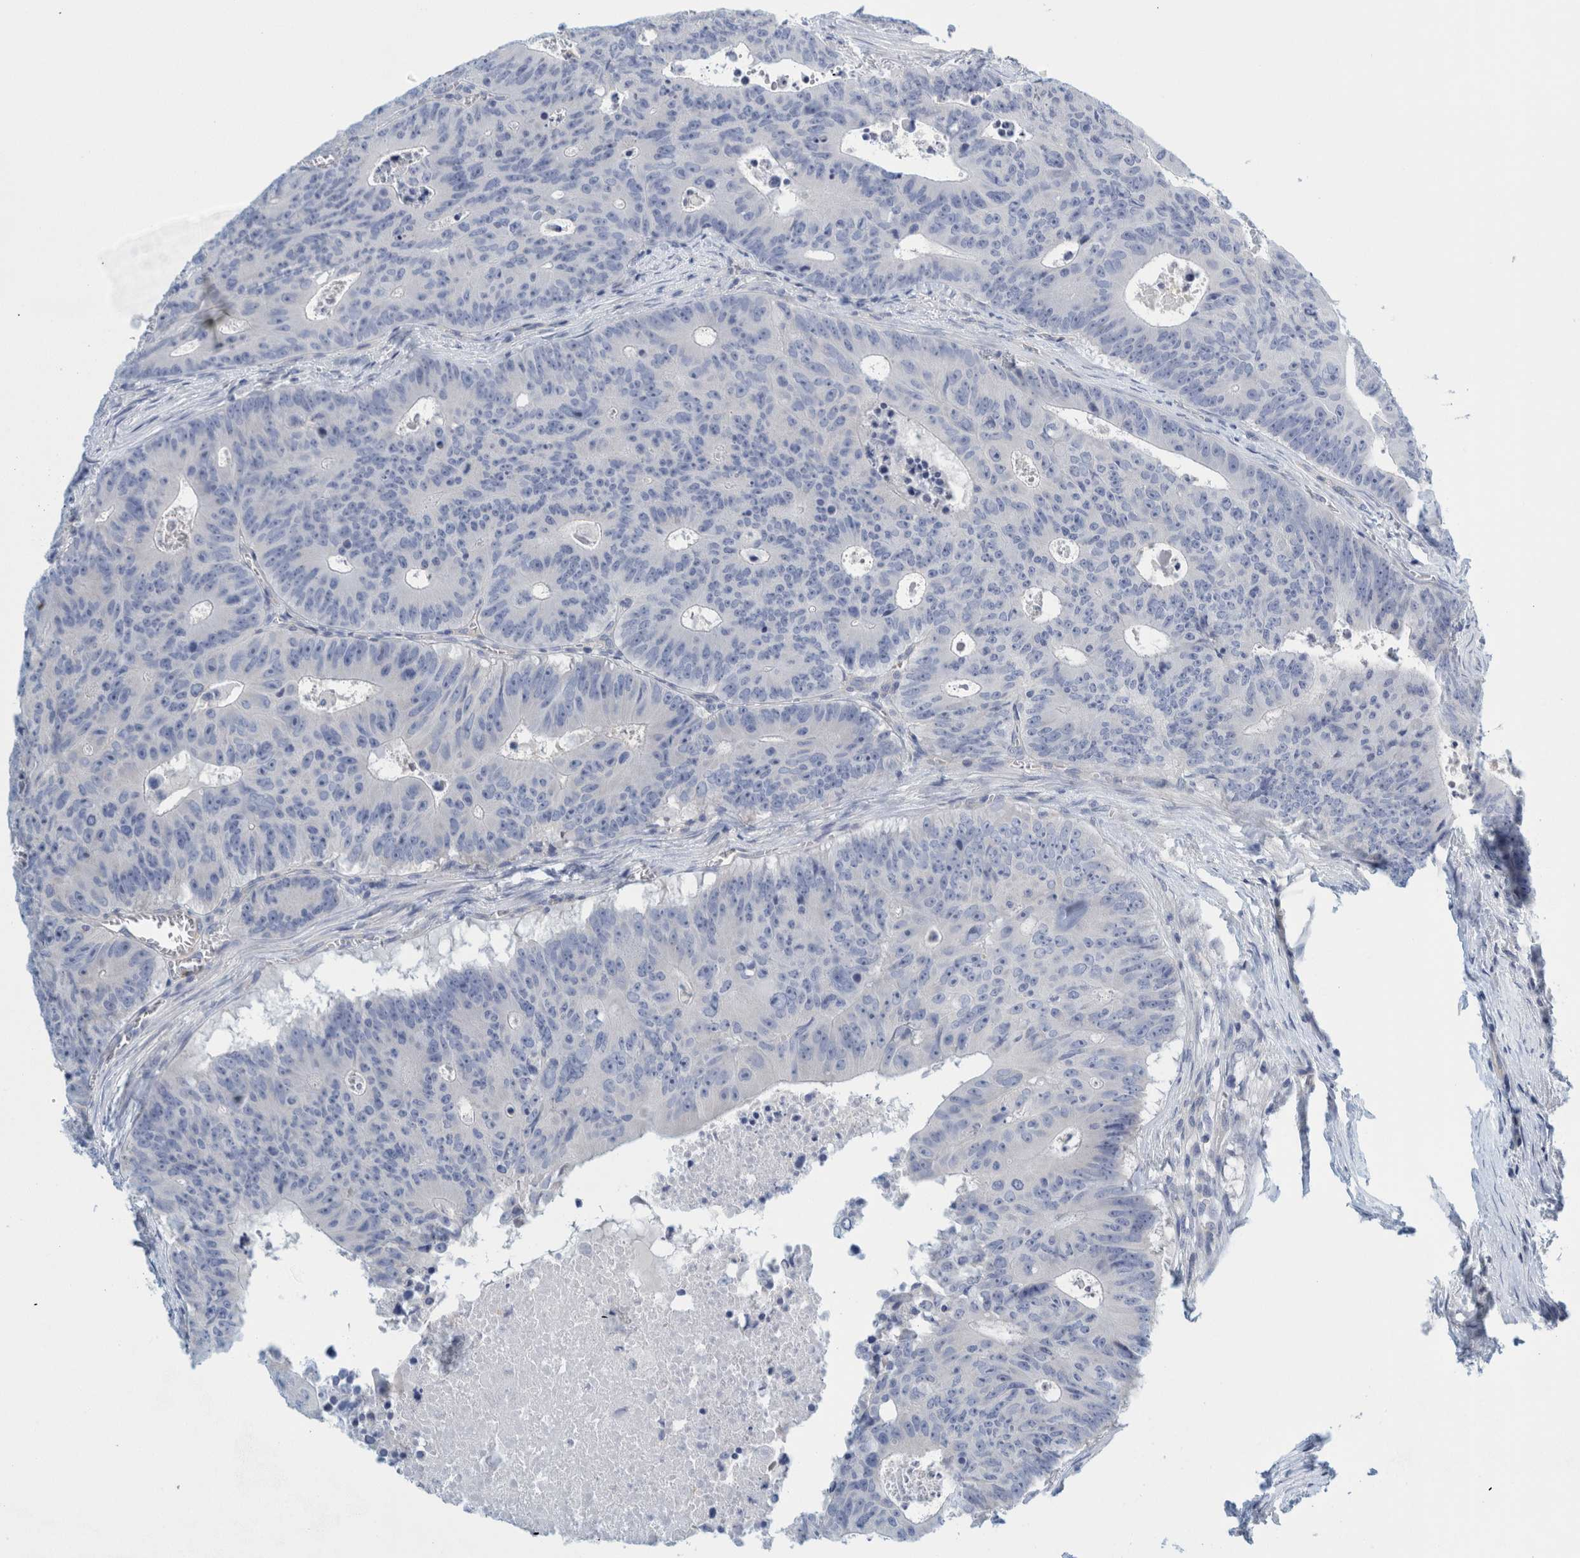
{"staining": {"intensity": "negative", "quantity": "none", "location": "none"}, "tissue": "colorectal cancer", "cell_type": "Tumor cells", "image_type": "cancer", "snomed": [{"axis": "morphology", "description": "Adenocarcinoma, NOS"}, {"axis": "topography", "description": "Colon"}], "caption": "The image demonstrates no significant staining in tumor cells of colorectal cancer.", "gene": "ZNF324B", "patient": {"sex": "male", "age": 87}}